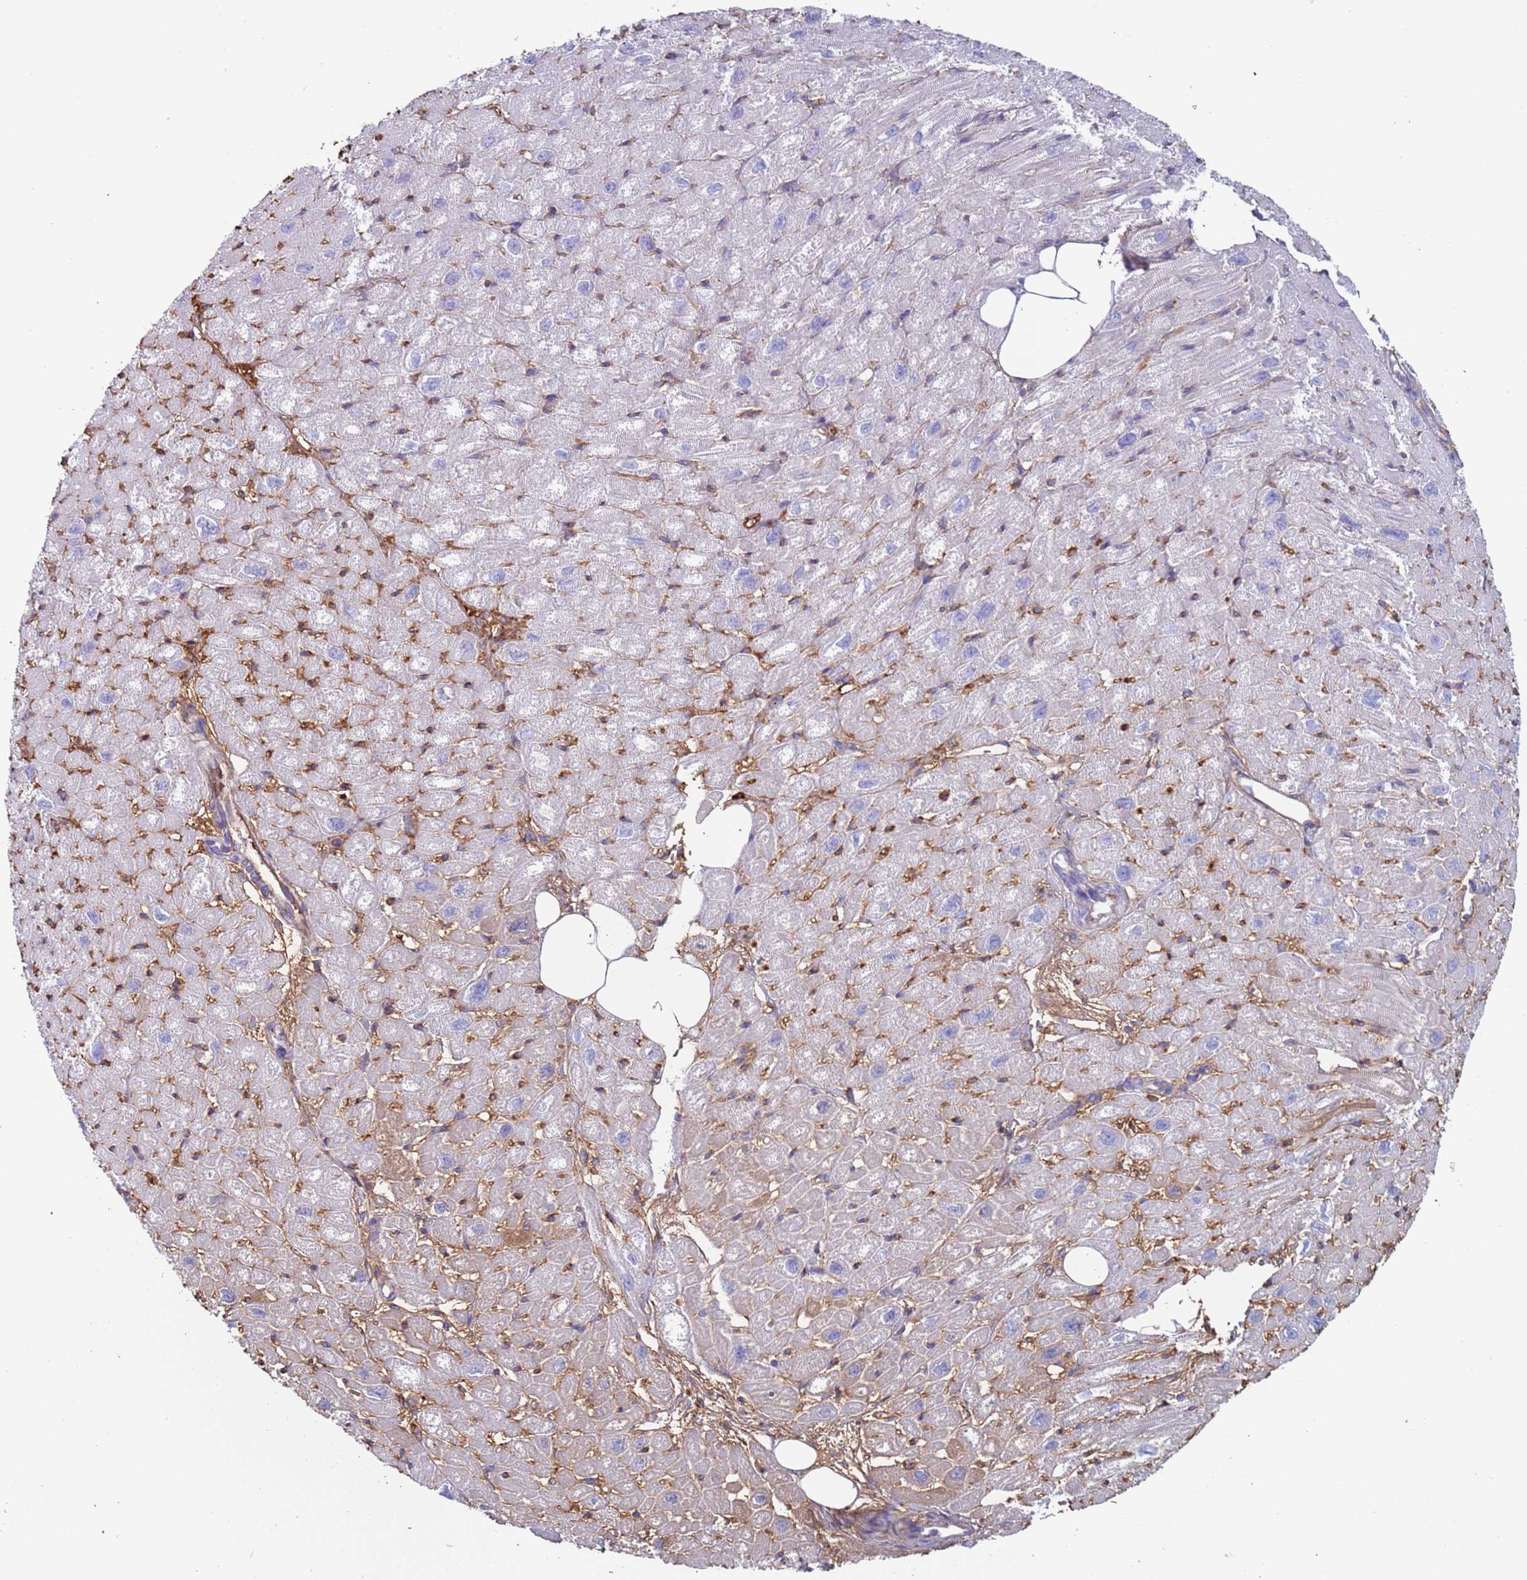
{"staining": {"intensity": "negative", "quantity": "none", "location": "none"}, "tissue": "heart muscle", "cell_type": "Cardiomyocytes", "image_type": "normal", "snomed": [{"axis": "morphology", "description": "Normal tissue, NOS"}, {"axis": "topography", "description": "Heart"}], "caption": "Immunohistochemical staining of unremarkable human heart muscle reveals no significant staining in cardiomyocytes. Nuclei are stained in blue.", "gene": "CYSLTR2", "patient": {"sex": "male", "age": 50}}